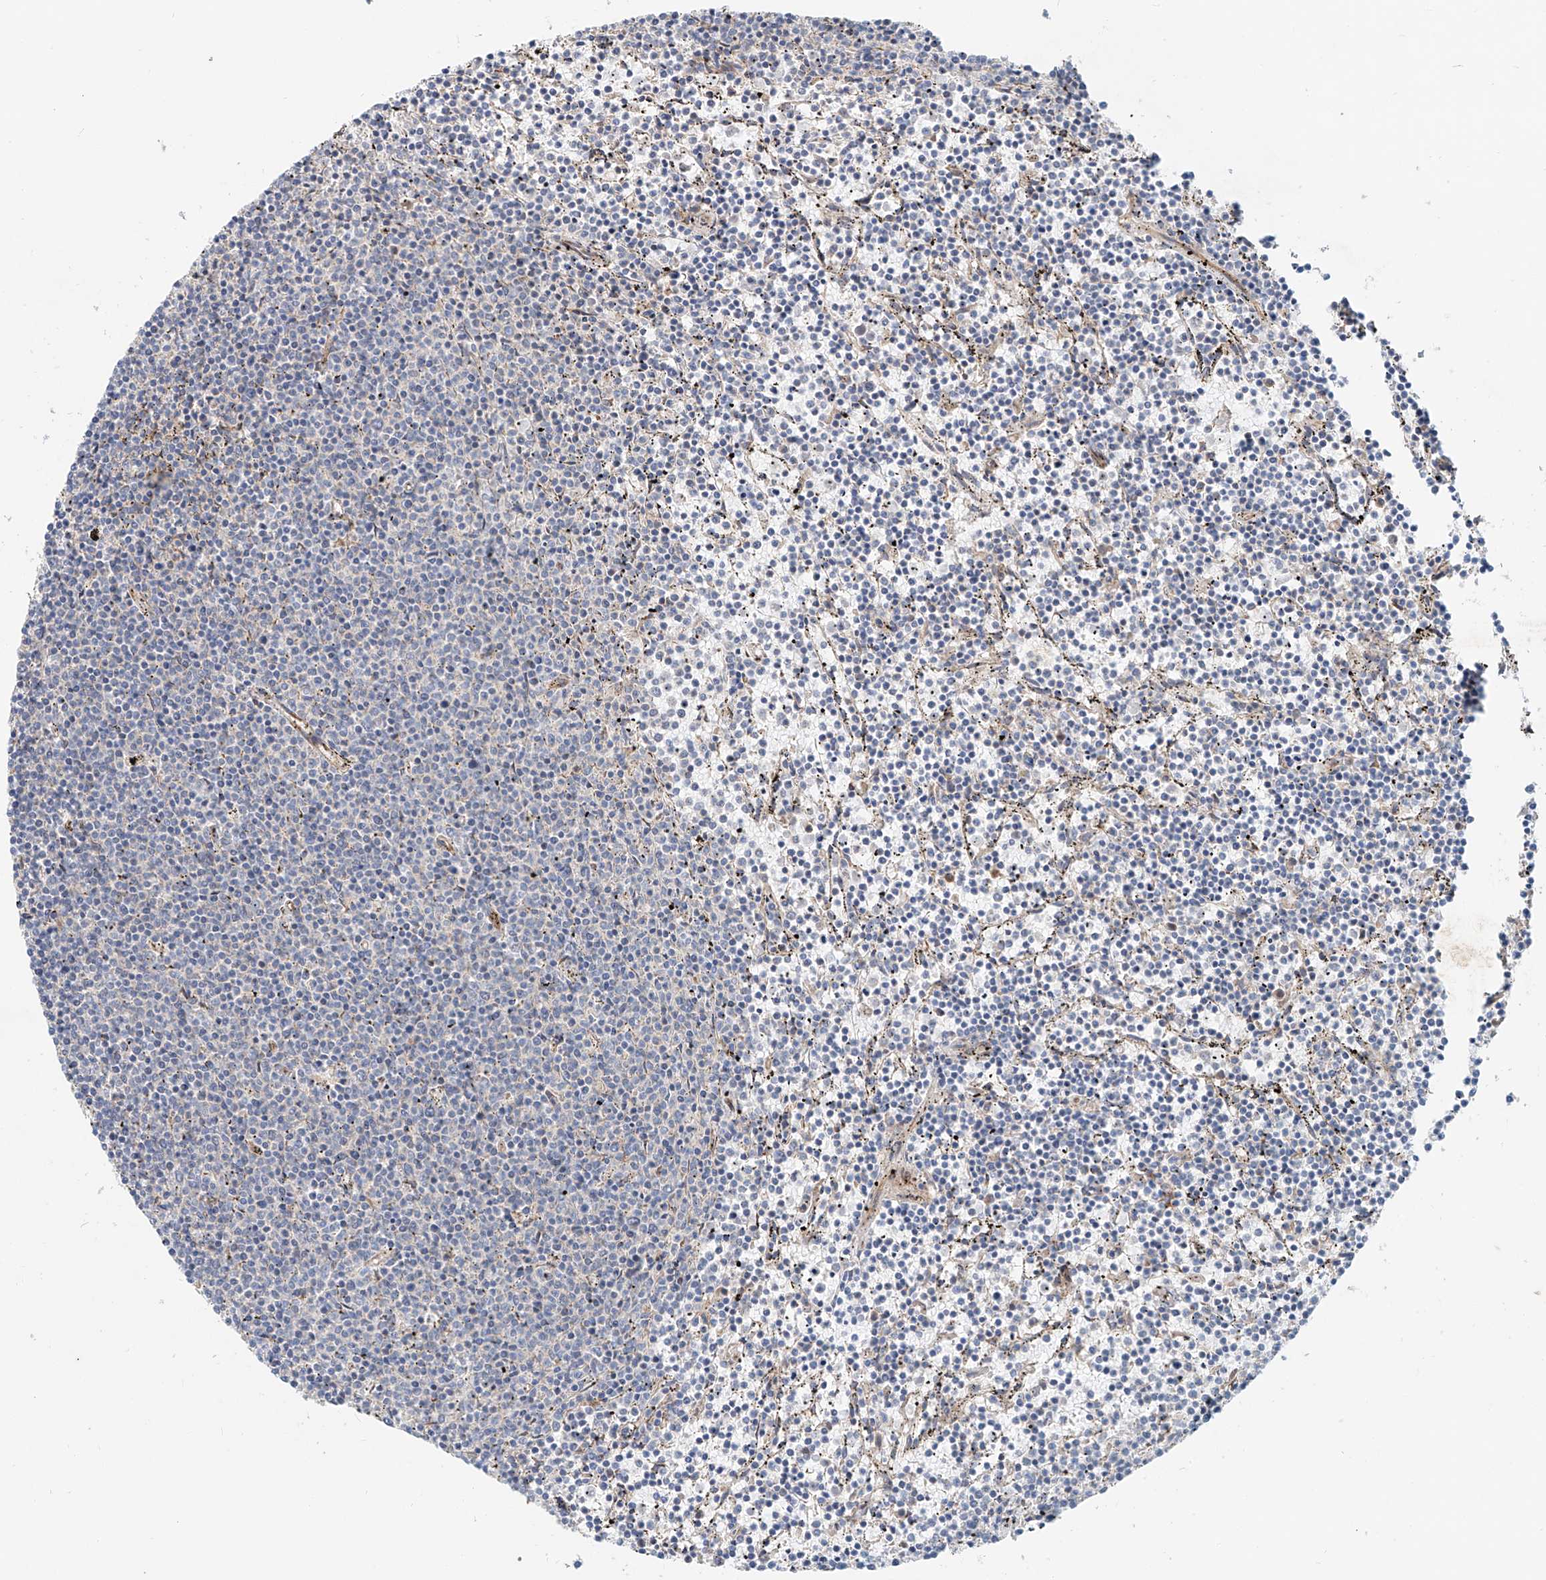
{"staining": {"intensity": "negative", "quantity": "none", "location": "none"}, "tissue": "lymphoma", "cell_type": "Tumor cells", "image_type": "cancer", "snomed": [{"axis": "morphology", "description": "Malignant lymphoma, non-Hodgkin's type, Low grade"}, {"axis": "topography", "description": "Spleen"}], "caption": "This is an immunohistochemistry micrograph of human malignant lymphoma, non-Hodgkin's type (low-grade). There is no expression in tumor cells.", "gene": "SNAP29", "patient": {"sex": "female", "age": 50}}